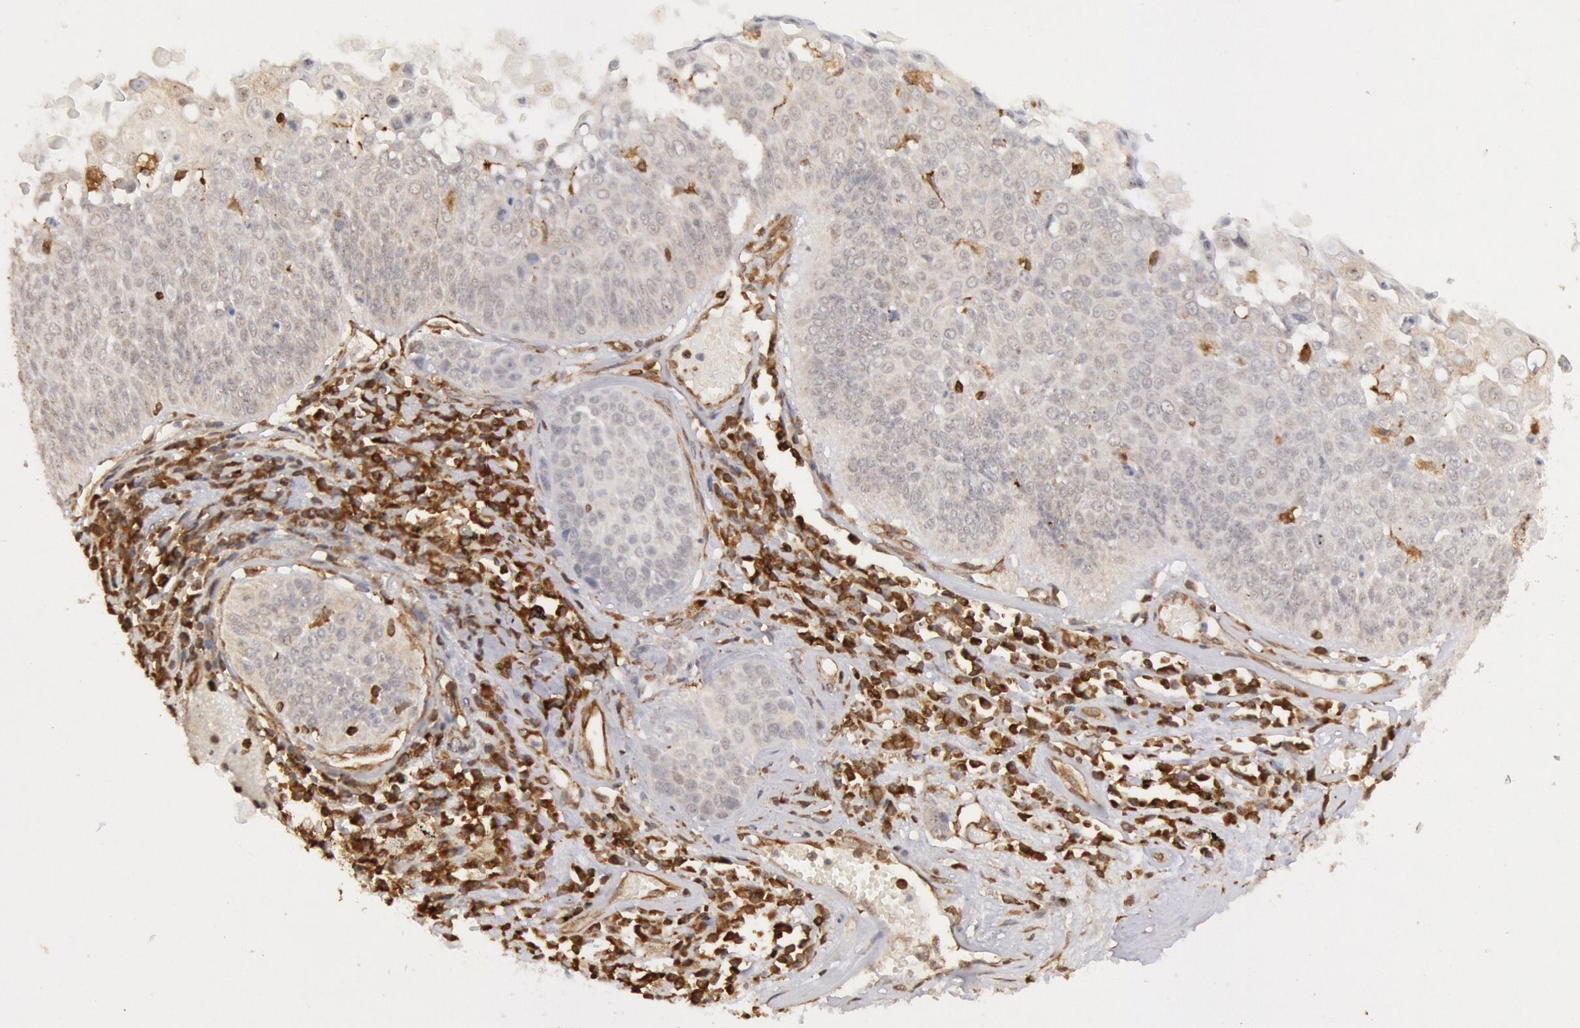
{"staining": {"intensity": "negative", "quantity": "none", "location": "none"}, "tissue": "lung cancer", "cell_type": "Tumor cells", "image_type": "cancer", "snomed": [{"axis": "morphology", "description": "Adenocarcinoma, NOS"}, {"axis": "topography", "description": "Lung"}], "caption": "Immunohistochemistry (IHC) histopathology image of lung cancer stained for a protein (brown), which demonstrates no positivity in tumor cells. Brightfield microscopy of immunohistochemistry (IHC) stained with DAB (brown) and hematoxylin (blue), captured at high magnification.", "gene": "TAP2", "patient": {"sex": "male", "age": 60}}